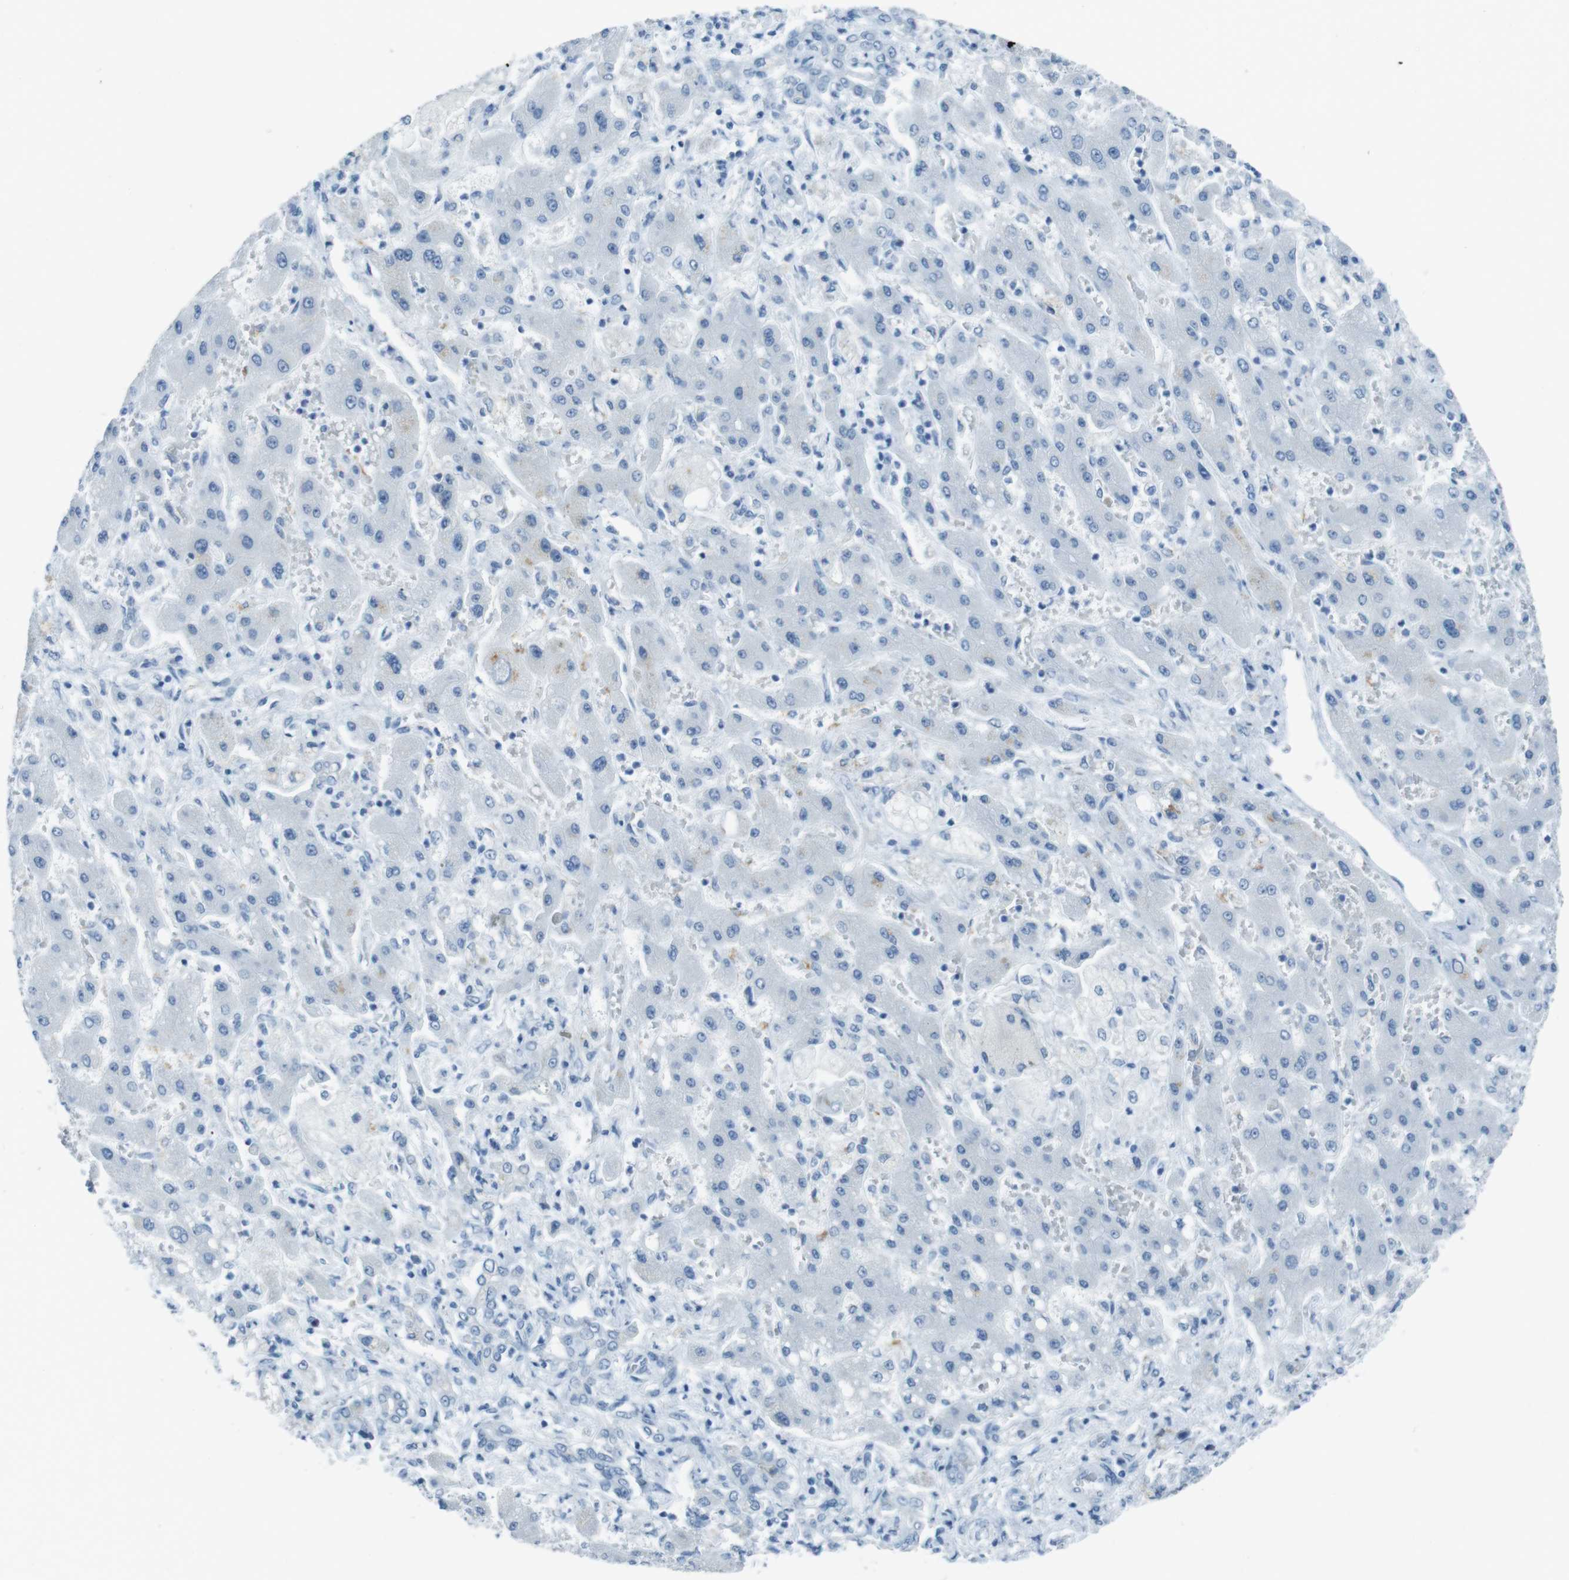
{"staining": {"intensity": "negative", "quantity": "none", "location": "none"}, "tissue": "liver cancer", "cell_type": "Tumor cells", "image_type": "cancer", "snomed": [{"axis": "morphology", "description": "Cholangiocarcinoma"}, {"axis": "topography", "description": "Liver"}], "caption": "Immunohistochemistry image of neoplastic tissue: liver cholangiocarcinoma stained with DAB shows no significant protein staining in tumor cells. (Stains: DAB immunohistochemistry (IHC) with hematoxylin counter stain, Microscopy: brightfield microscopy at high magnification).", "gene": "TMEM207", "patient": {"sex": "male", "age": 50}}